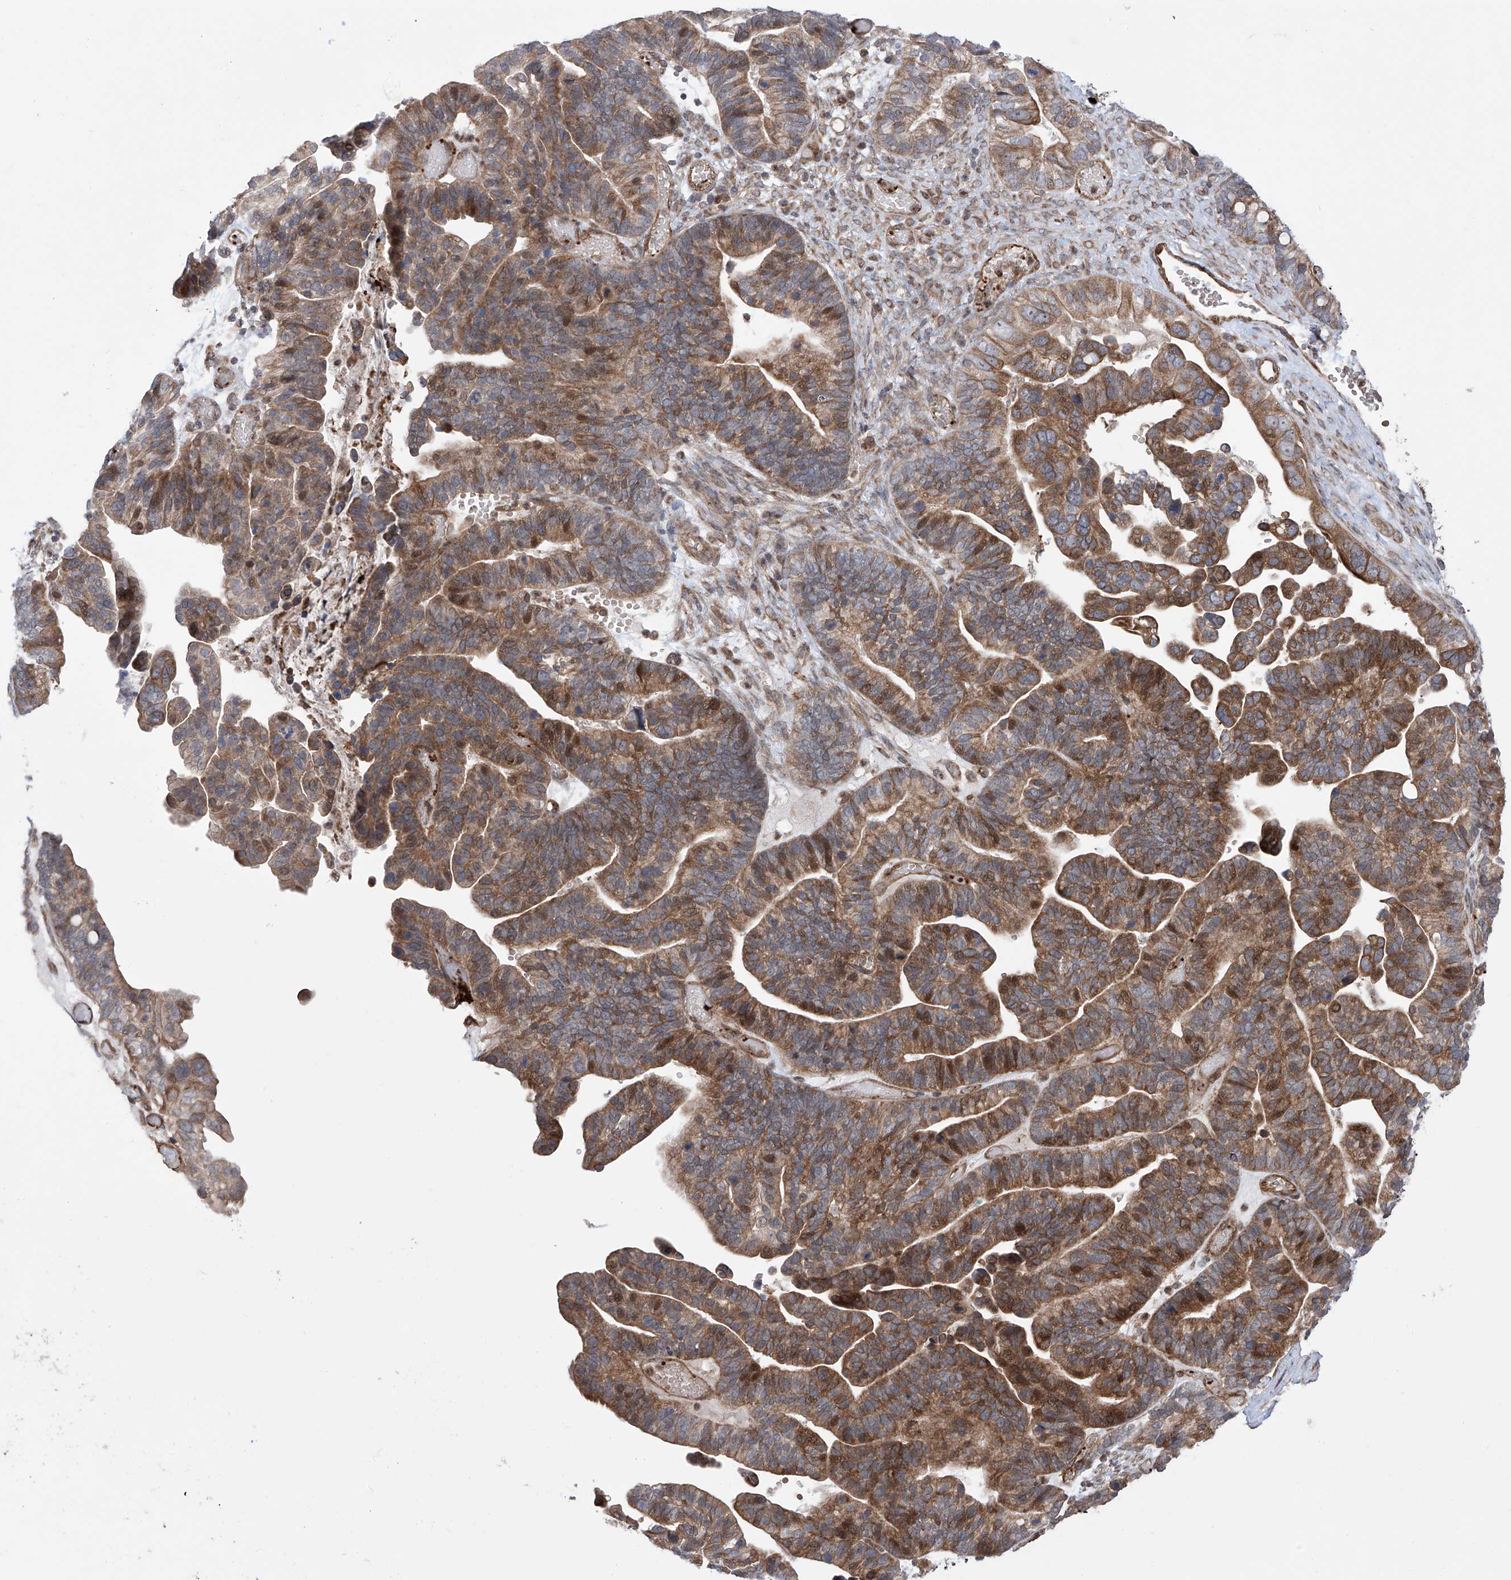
{"staining": {"intensity": "moderate", "quantity": "25%-75%", "location": "cytoplasmic/membranous"}, "tissue": "ovarian cancer", "cell_type": "Tumor cells", "image_type": "cancer", "snomed": [{"axis": "morphology", "description": "Cystadenocarcinoma, serous, NOS"}, {"axis": "topography", "description": "Ovary"}], "caption": "This is an image of immunohistochemistry staining of serous cystadenocarcinoma (ovarian), which shows moderate positivity in the cytoplasmic/membranous of tumor cells.", "gene": "APAF1", "patient": {"sex": "female", "age": 56}}